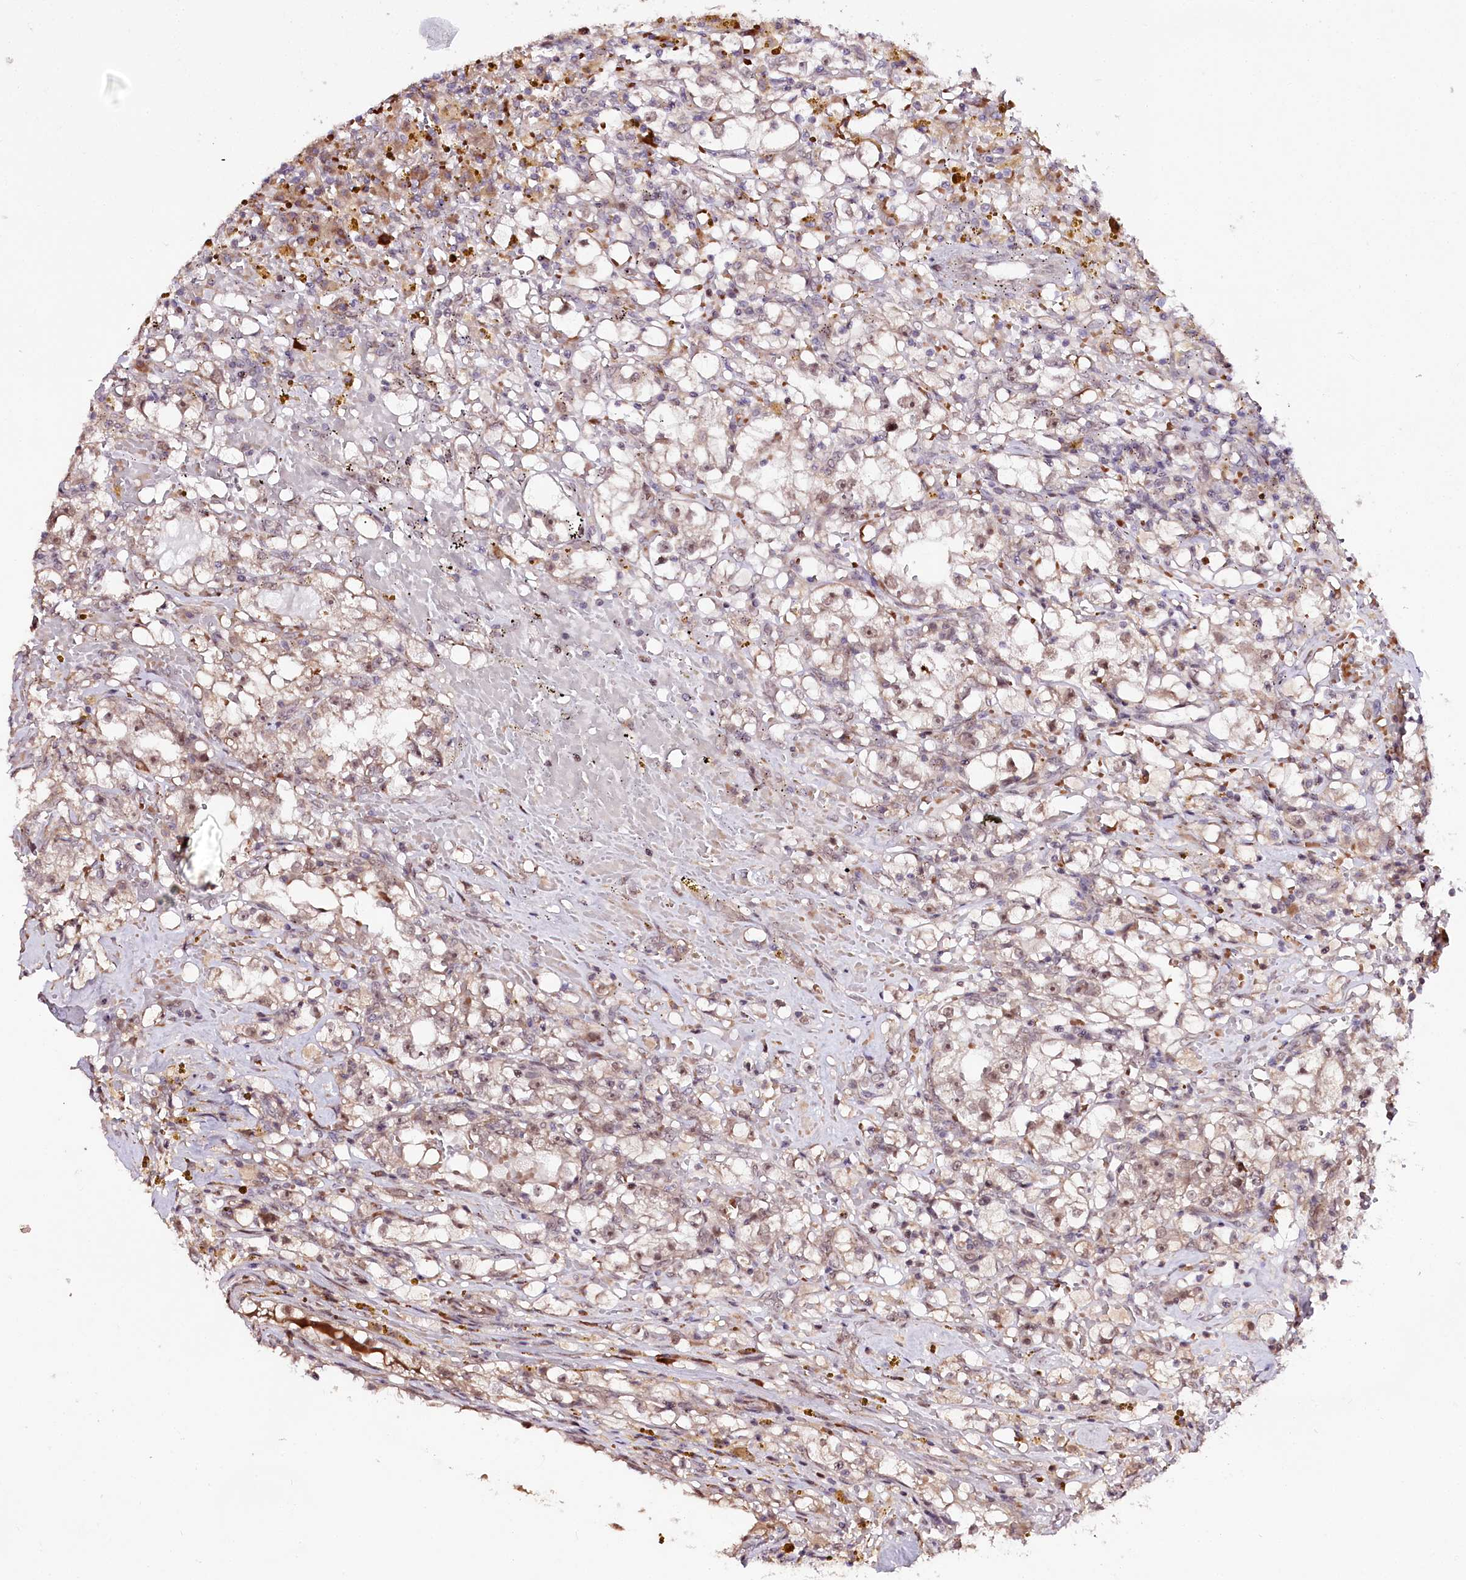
{"staining": {"intensity": "weak", "quantity": "25%-75%", "location": "cytoplasmic/membranous,nuclear"}, "tissue": "renal cancer", "cell_type": "Tumor cells", "image_type": "cancer", "snomed": [{"axis": "morphology", "description": "Adenocarcinoma, NOS"}, {"axis": "topography", "description": "Kidney"}], "caption": "Immunohistochemistry staining of adenocarcinoma (renal), which exhibits low levels of weak cytoplasmic/membranous and nuclear staining in about 25%-75% of tumor cells indicating weak cytoplasmic/membranous and nuclear protein expression. The staining was performed using DAB (brown) for protein detection and nuclei were counterstained in hematoxylin (blue).", "gene": "DMP1", "patient": {"sex": "male", "age": 56}}